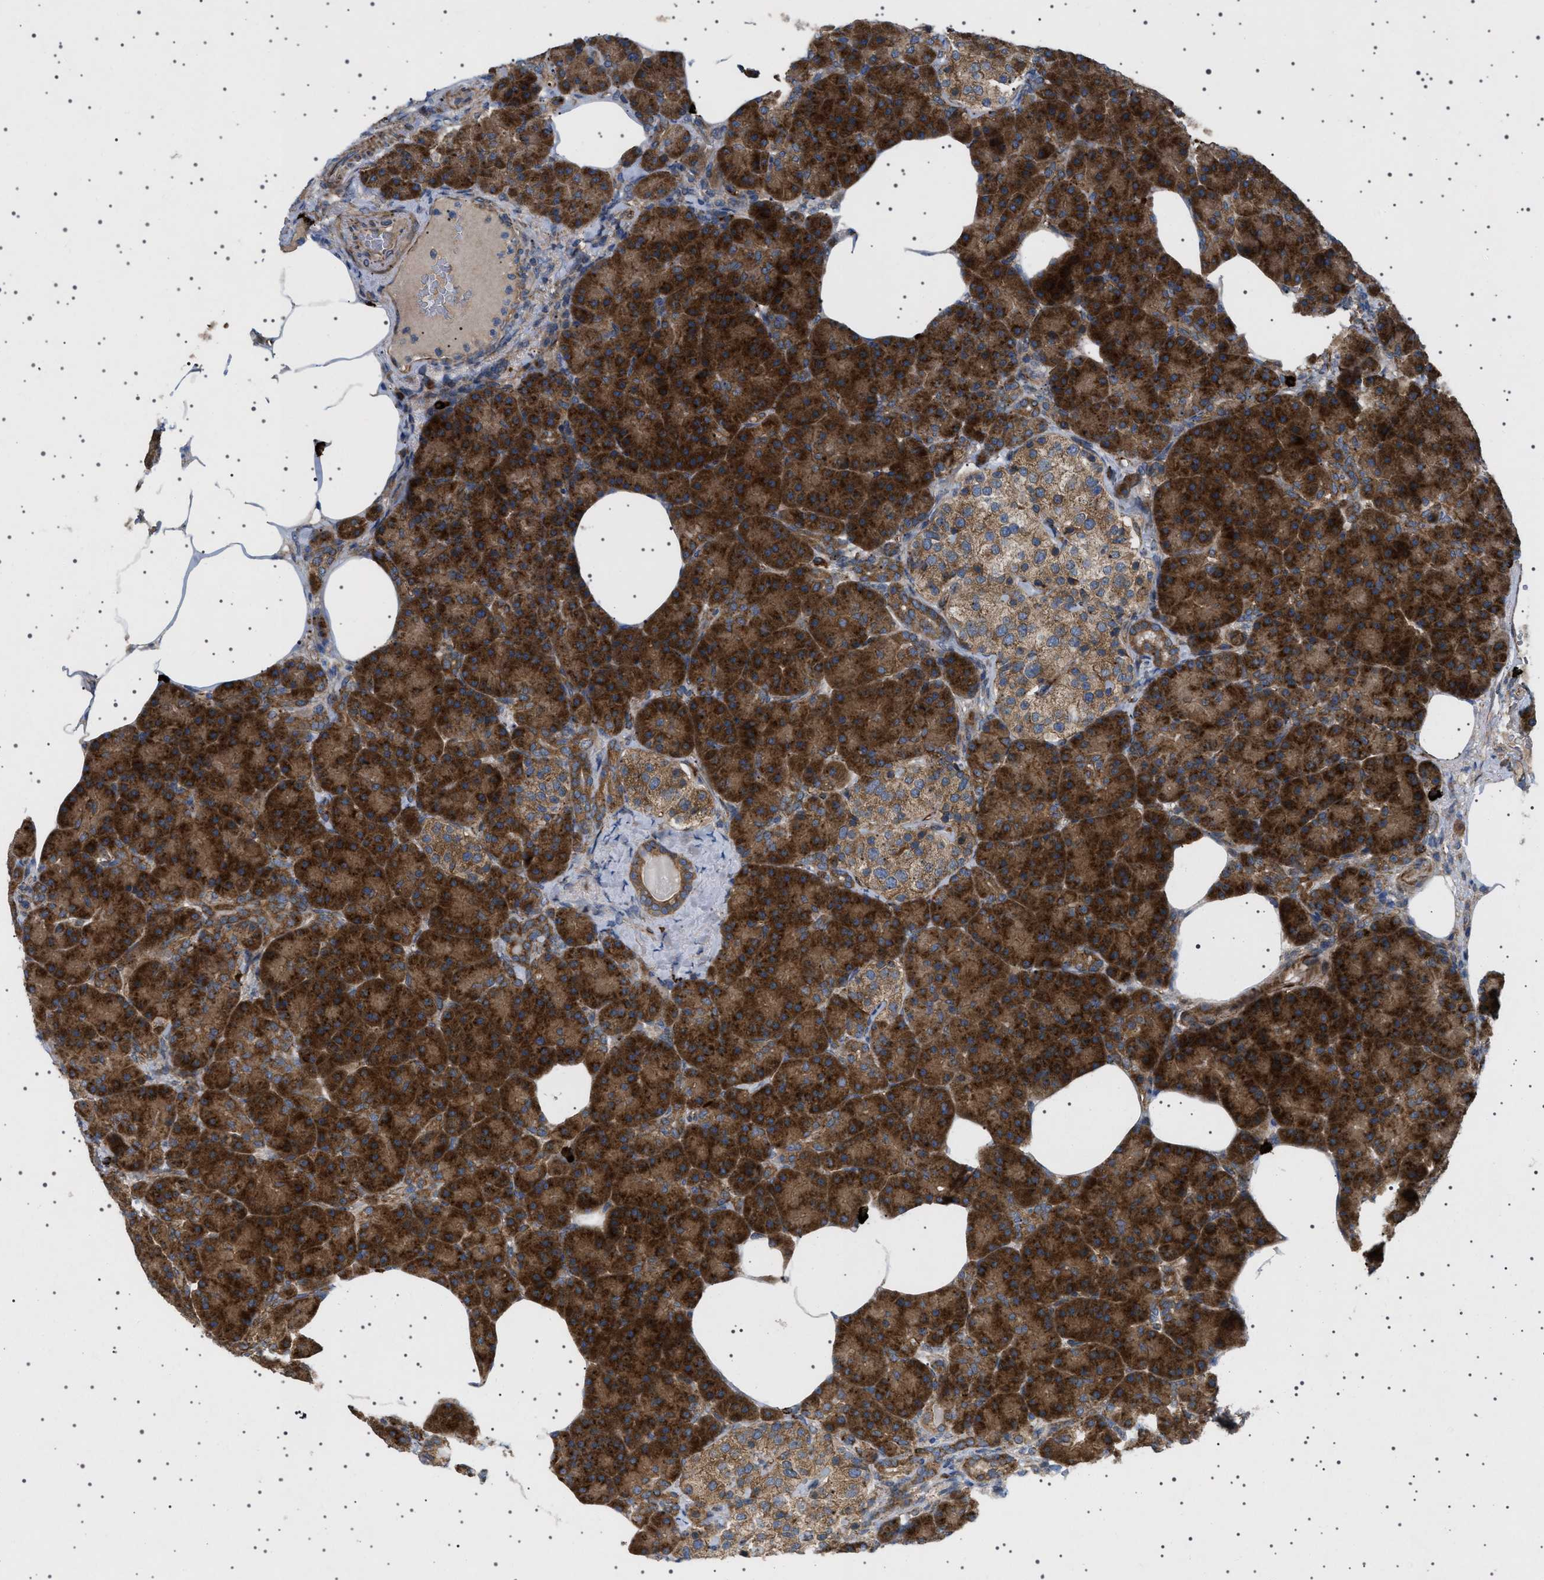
{"staining": {"intensity": "strong", "quantity": ">75%", "location": "cytoplasmic/membranous"}, "tissue": "pancreas", "cell_type": "Exocrine glandular cells", "image_type": "normal", "snomed": [{"axis": "morphology", "description": "Normal tissue, NOS"}, {"axis": "topography", "description": "Pancreas"}], "caption": "Human pancreas stained for a protein (brown) reveals strong cytoplasmic/membranous positive positivity in about >75% of exocrine glandular cells.", "gene": "CCDC186", "patient": {"sex": "female", "age": 70}}